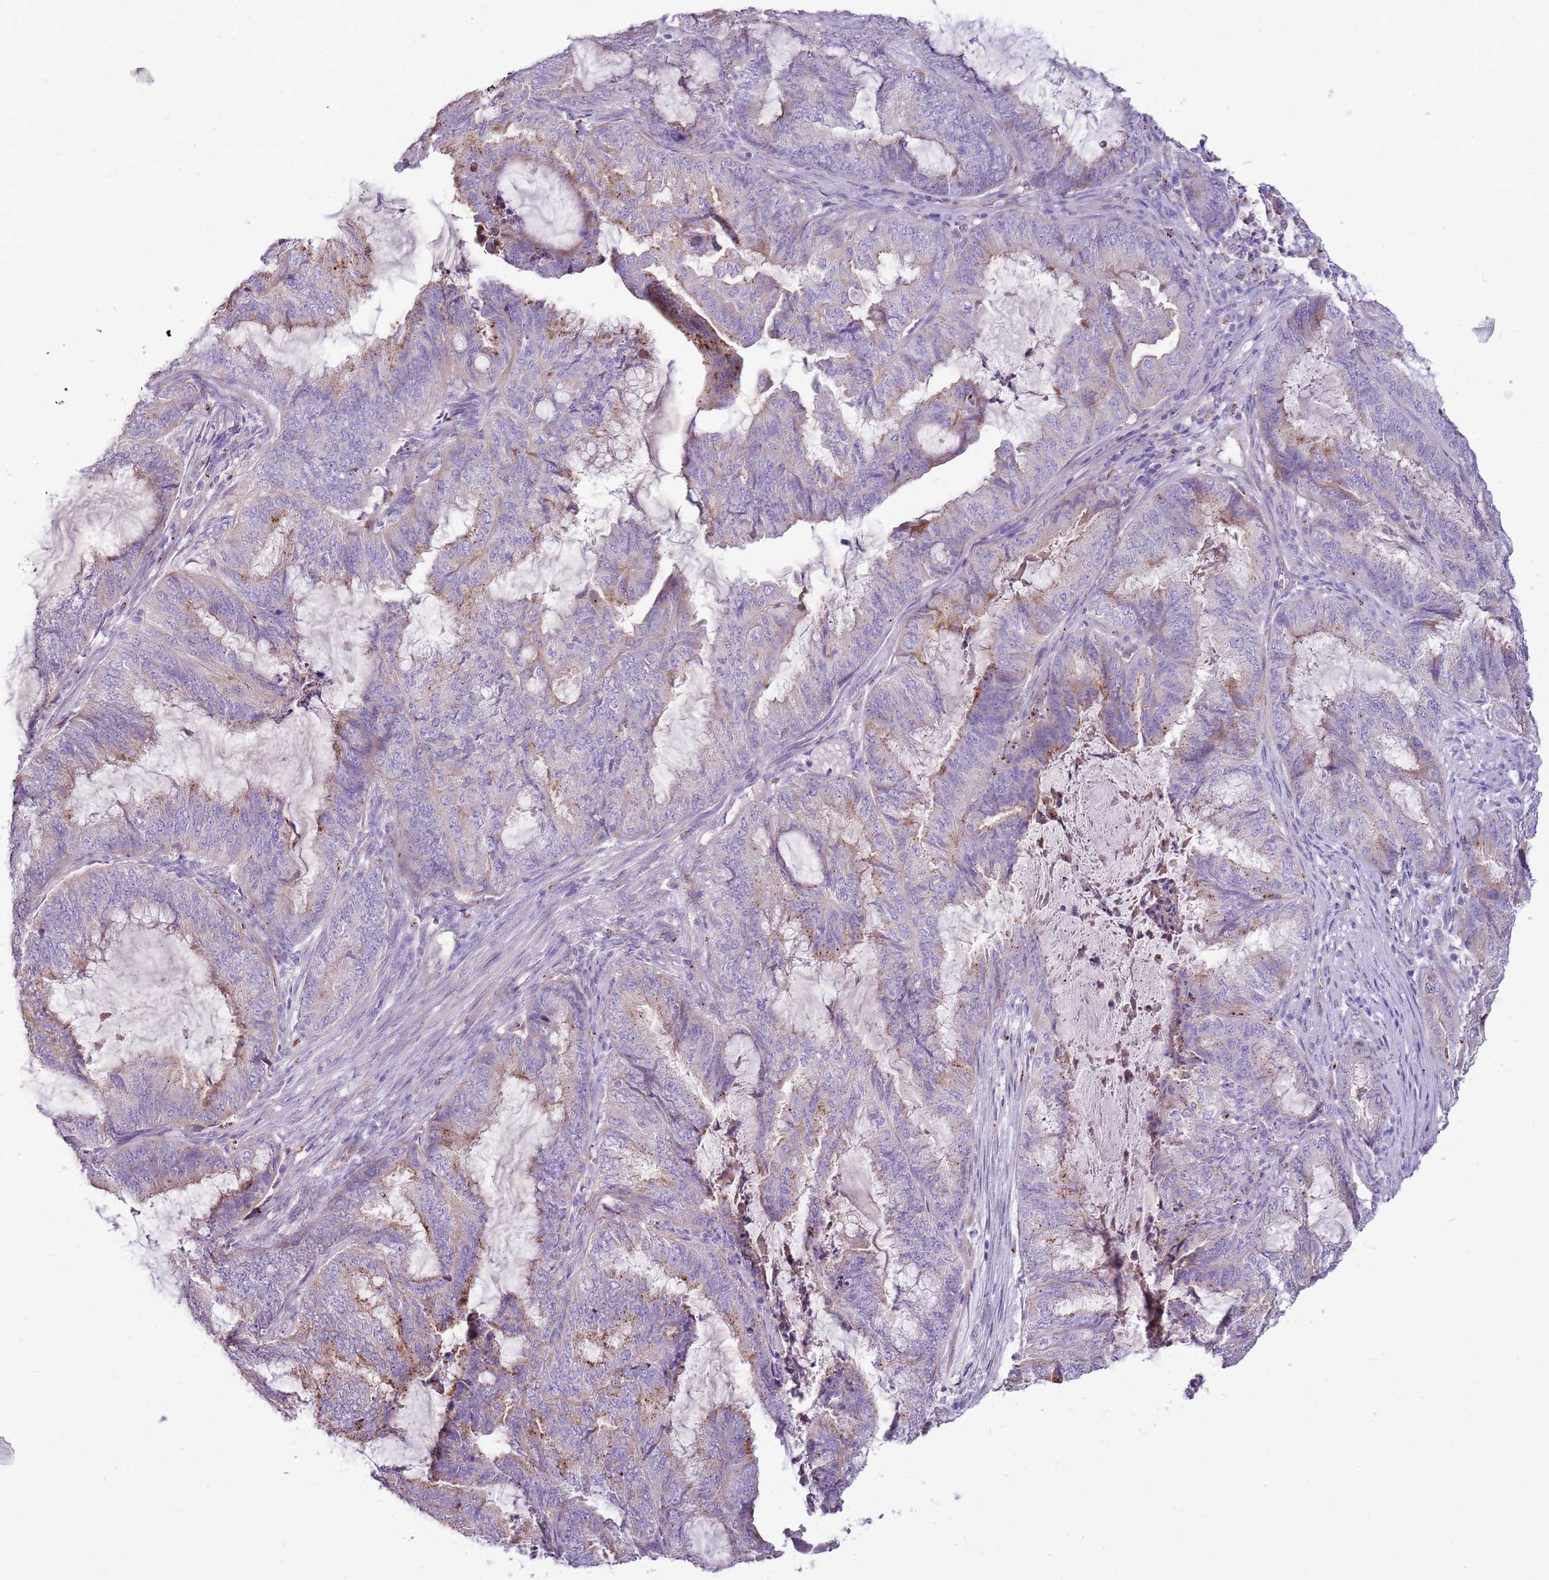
{"staining": {"intensity": "weak", "quantity": "25%-75%", "location": "cytoplasmic/membranous"}, "tissue": "endometrial cancer", "cell_type": "Tumor cells", "image_type": "cancer", "snomed": [{"axis": "morphology", "description": "Adenocarcinoma, NOS"}, {"axis": "topography", "description": "Endometrium"}], "caption": "Weak cytoplasmic/membranous staining for a protein is appreciated in approximately 25%-75% of tumor cells of adenocarcinoma (endometrial) using immunohistochemistry (IHC).", "gene": "NTN4", "patient": {"sex": "female", "age": 51}}